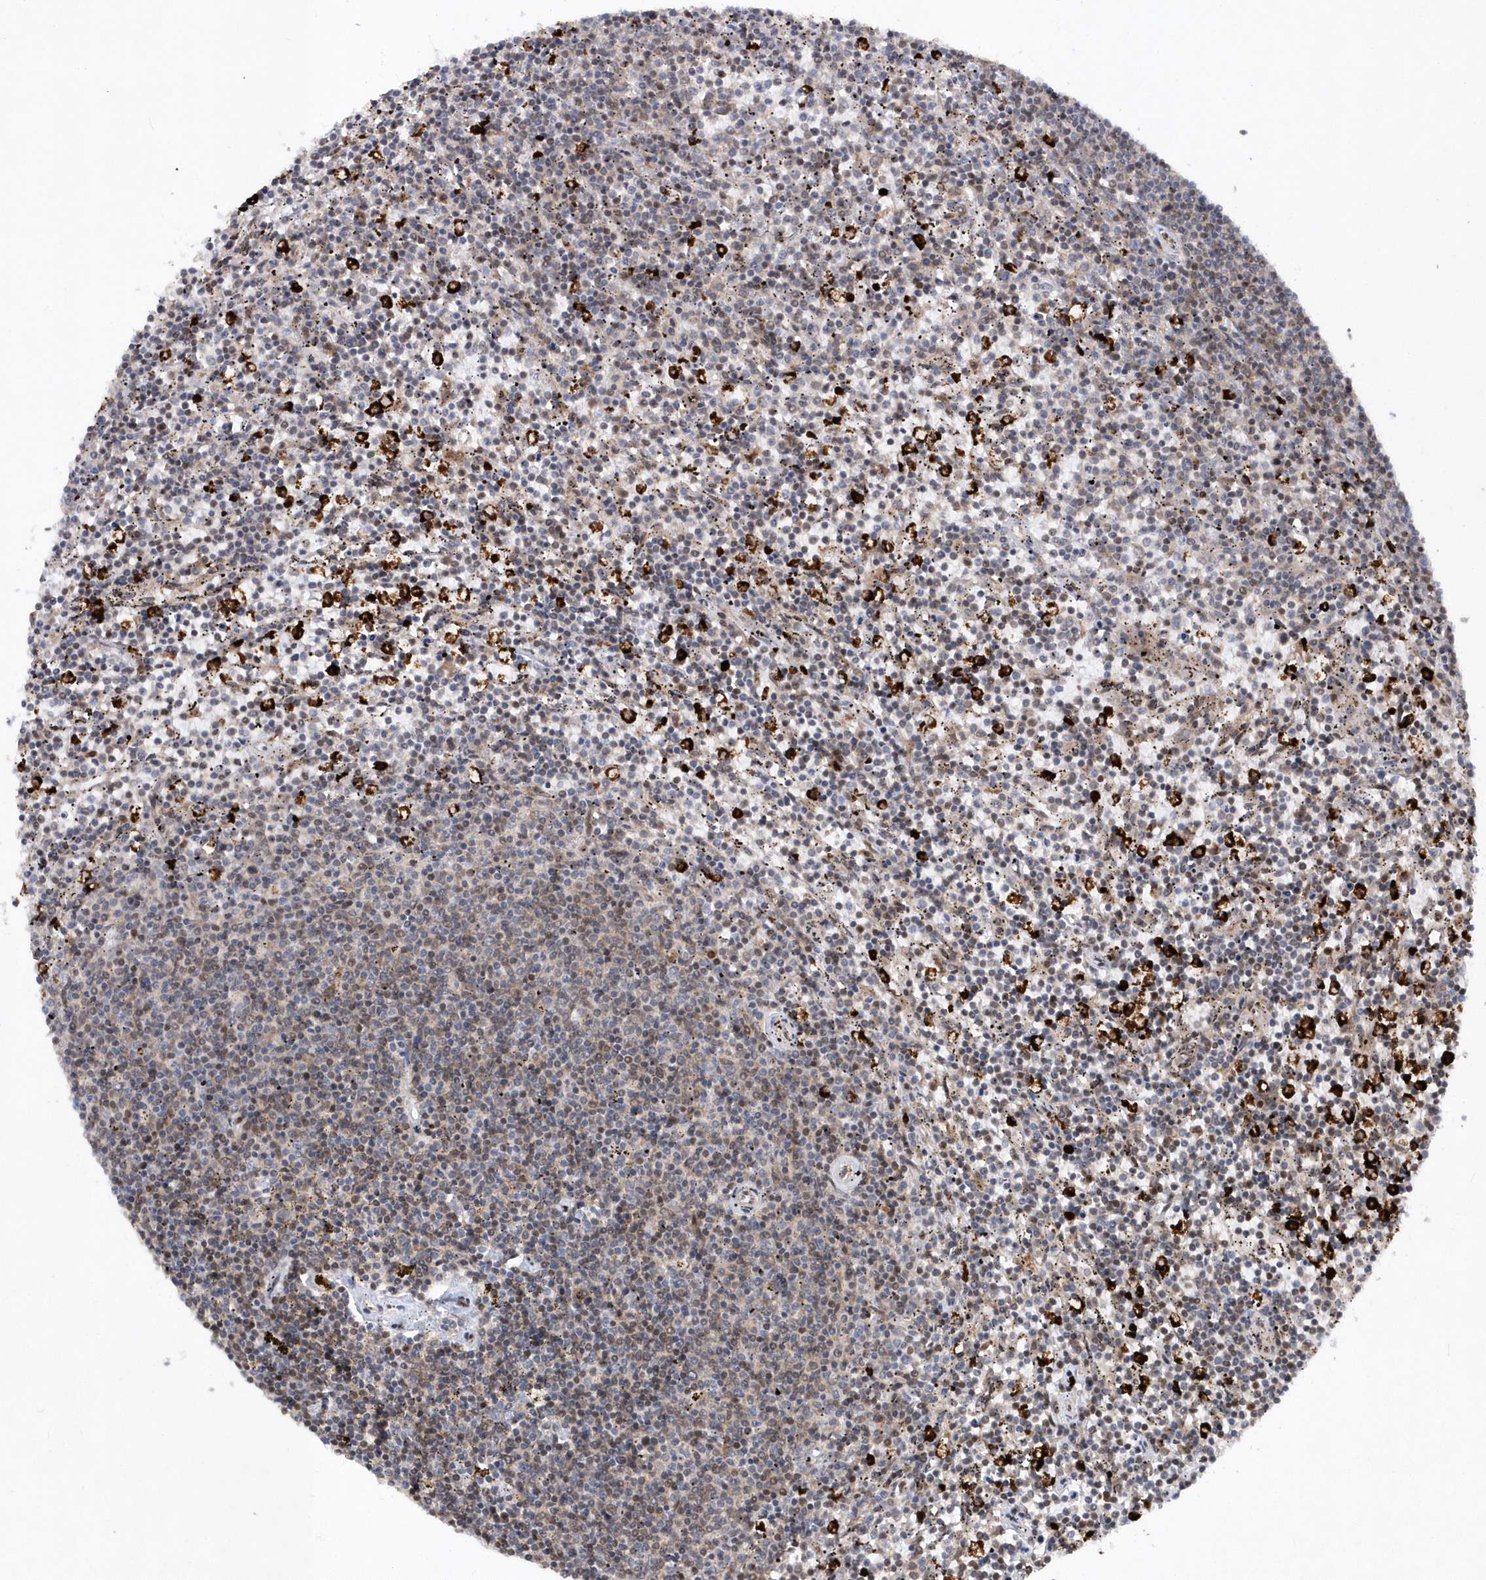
{"staining": {"intensity": "weak", "quantity": "<25%", "location": "cytoplasmic/membranous"}, "tissue": "lymphoma", "cell_type": "Tumor cells", "image_type": "cancer", "snomed": [{"axis": "morphology", "description": "Malignant lymphoma, non-Hodgkin's type, Low grade"}, {"axis": "topography", "description": "Spleen"}], "caption": "DAB immunohistochemical staining of malignant lymphoma, non-Hodgkin's type (low-grade) demonstrates no significant staining in tumor cells.", "gene": "SOWAHB", "patient": {"sex": "female", "age": 50}}